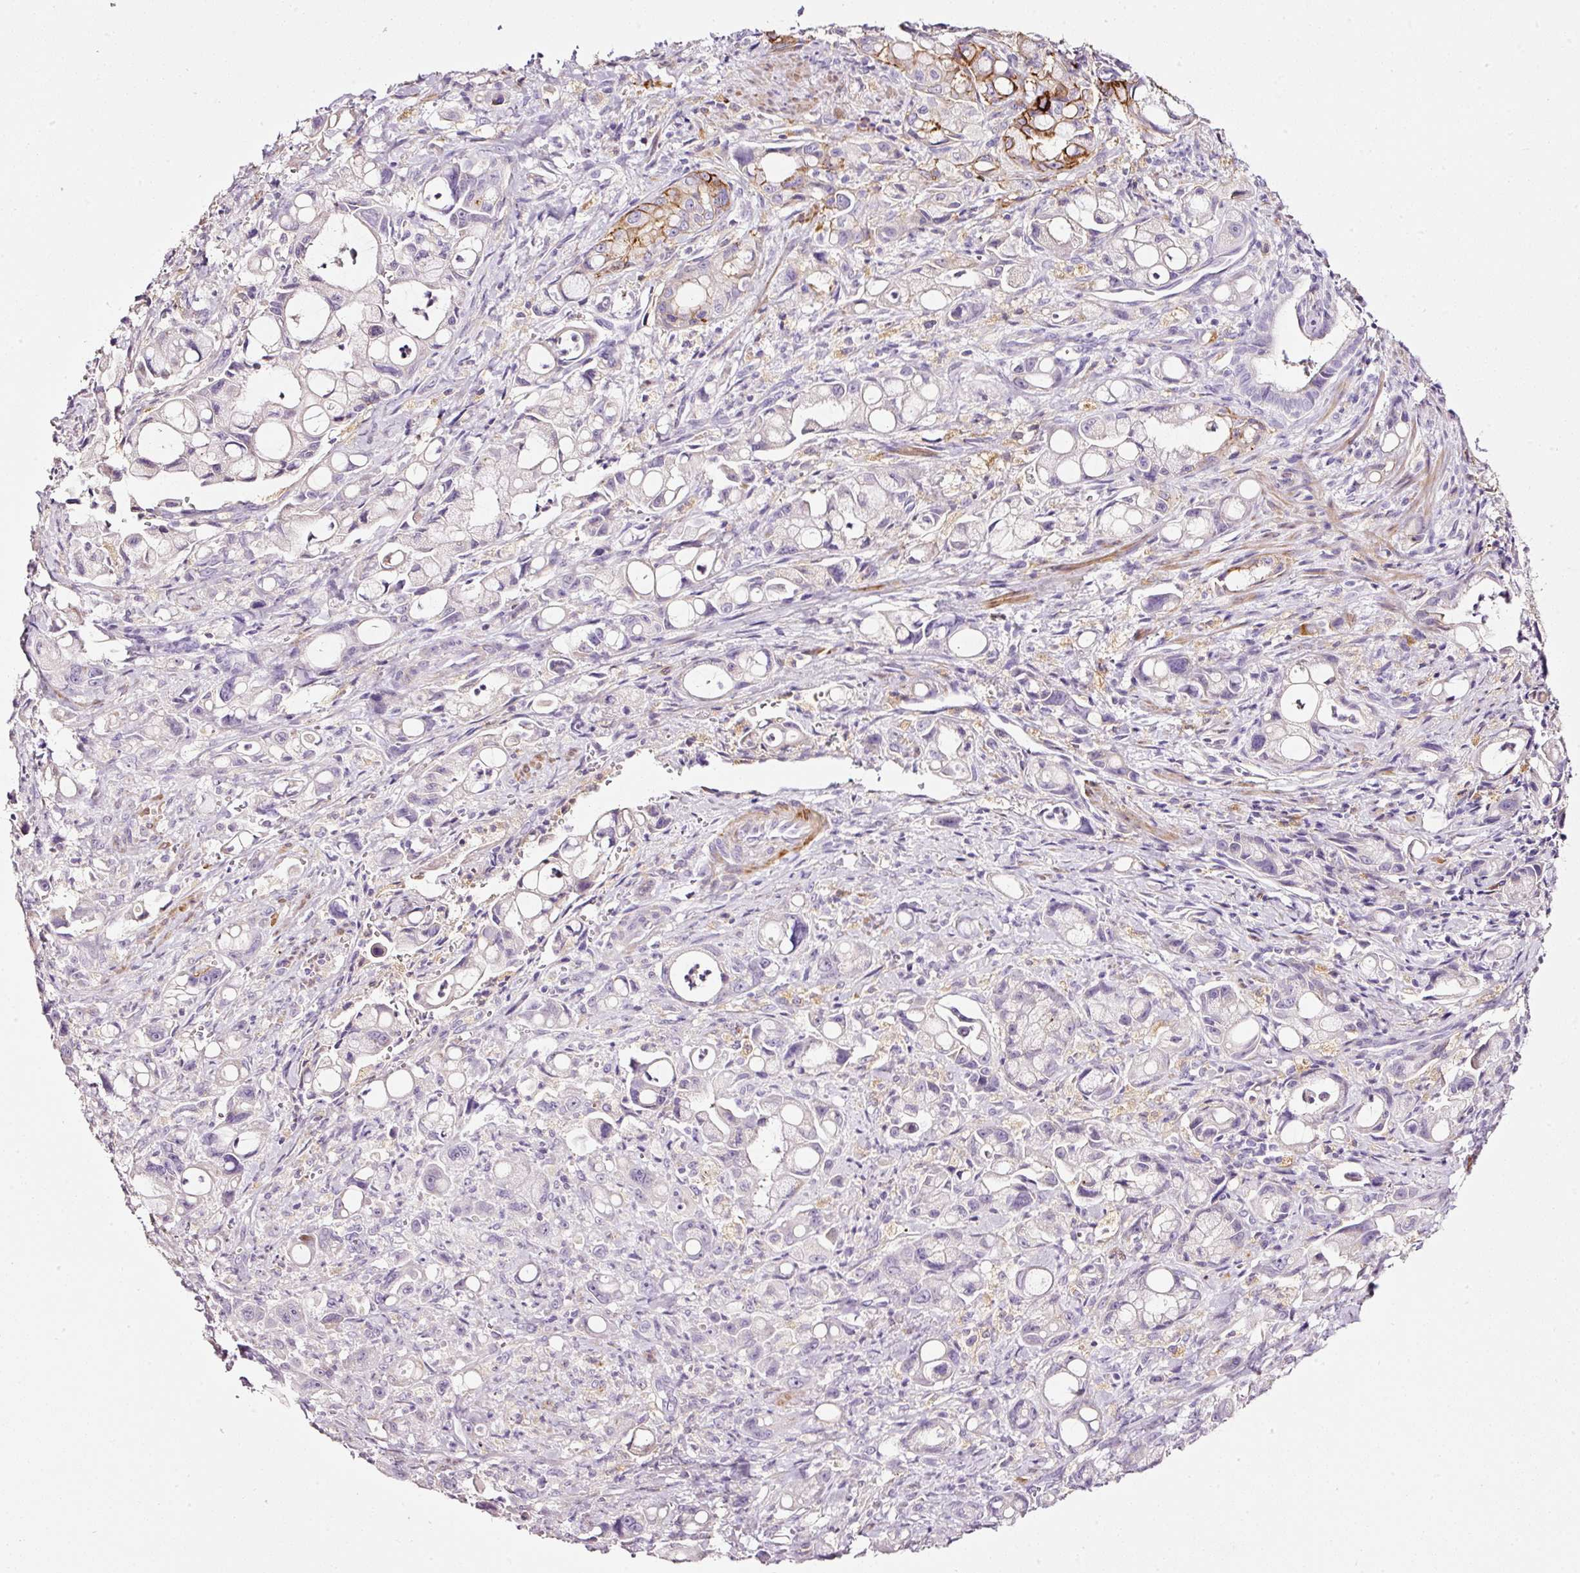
{"staining": {"intensity": "strong", "quantity": "<25%", "location": "cytoplasmic/membranous"}, "tissue": "pancreatic cancer", "cell_type": "Tumor cells", "image_type": "cancer", "snomed": [{"axis": "morphology", "description": "Adenocarcinoma, NOS"}, {"axis": "topography", "description": "Pancreas"}], "caption": "The immunohistochemical stain shows strong cytoplasmic/membranous expression in tumor cells of pancreatic cancer (adenocarcinoma) tissue.", "gene": "CYB561A3", "patient": {"sex": "male", "age": 68}}